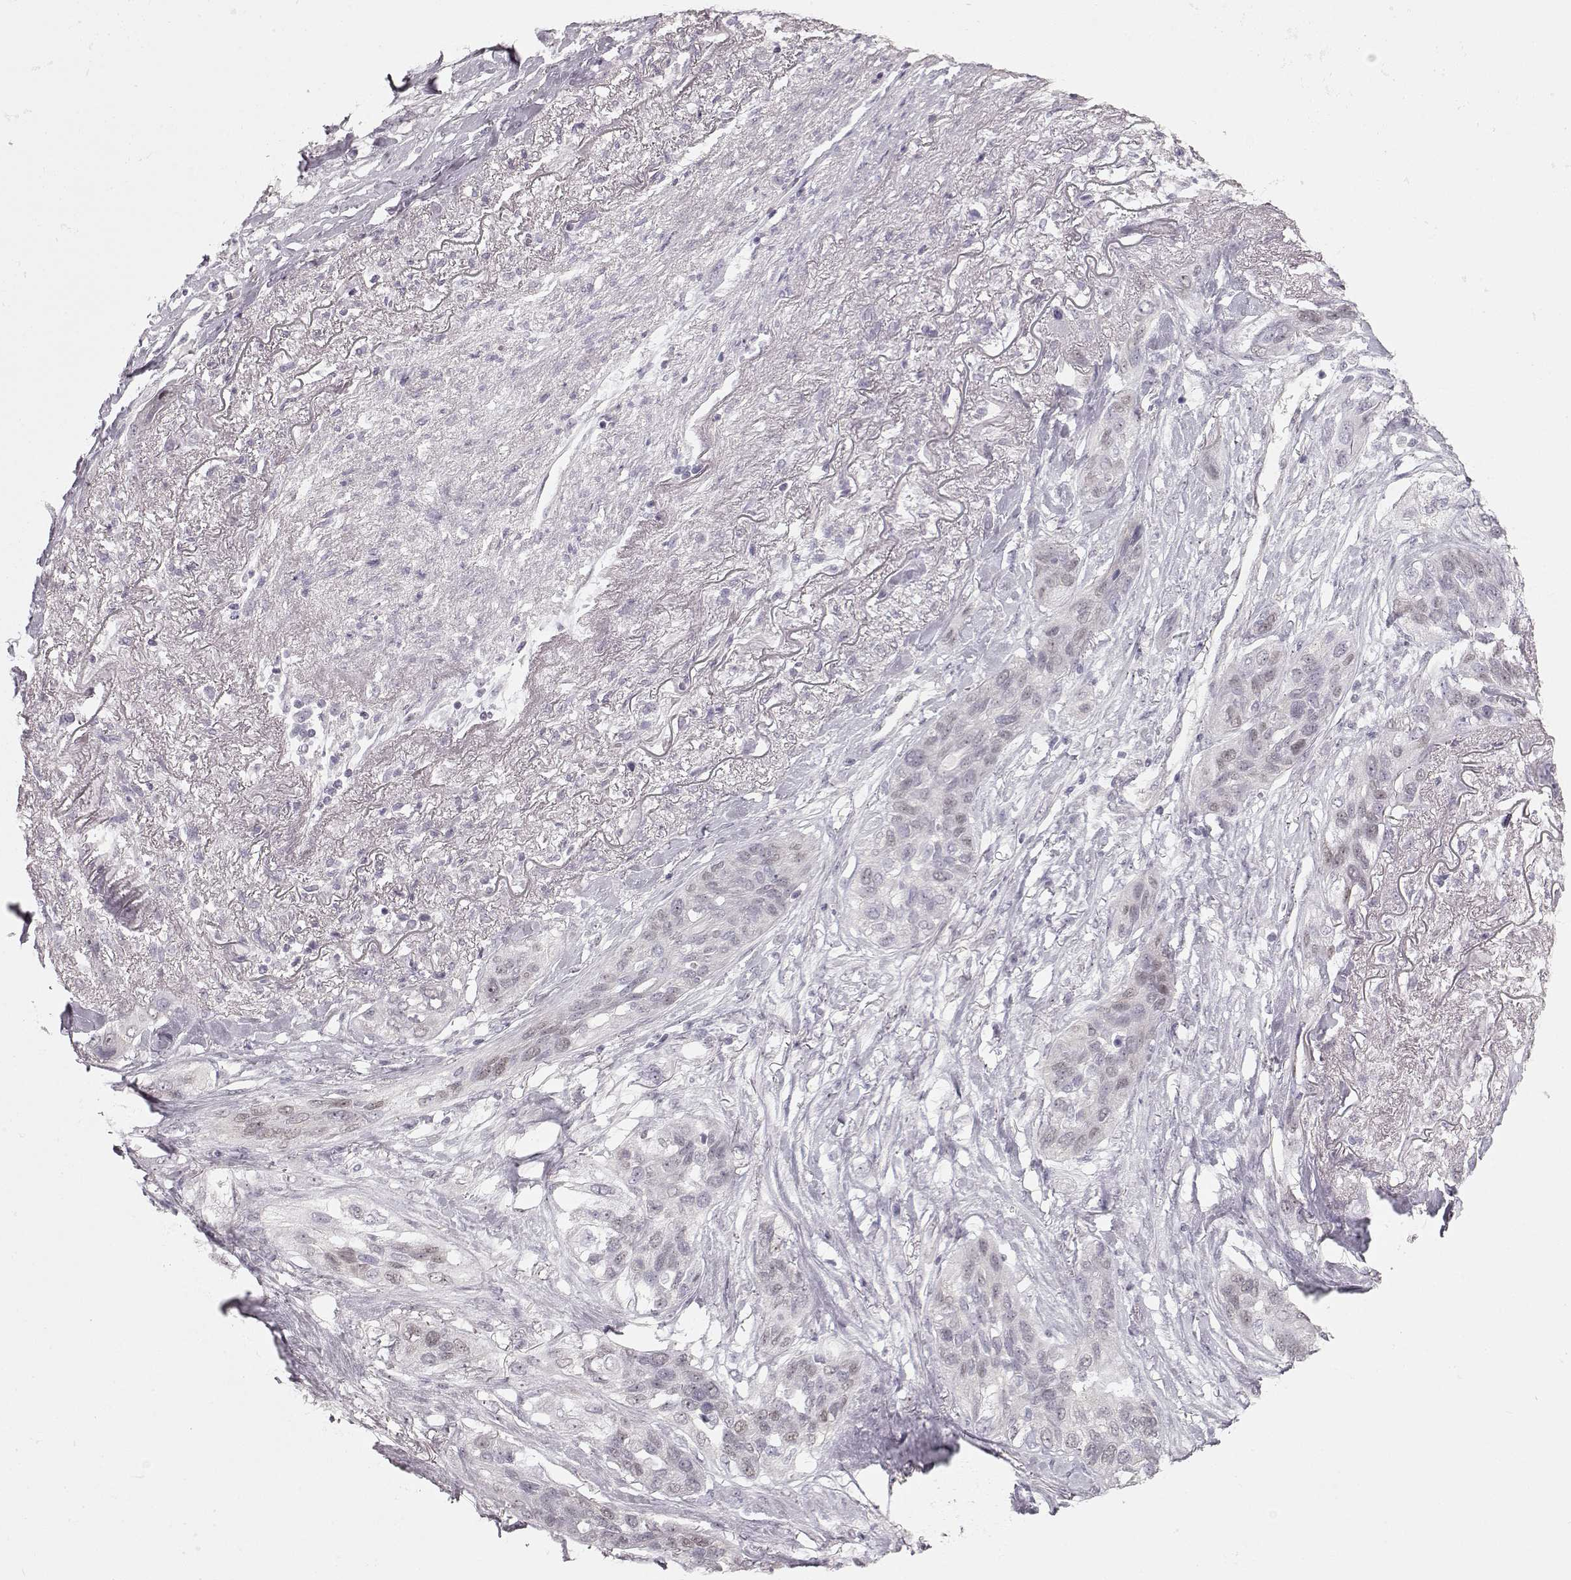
{"staining": {"intensity": "negative", "quantity": "none", "location": "none"}, "tissue": "lung cancer", "cell_type": "Tumor cells", "image_type": "cancer", "snomed": [{"axis": "morphology", "description": "Squamous cell carcinoma, NOS"}, {"axis": "topography", "description": "Lung"}], "caption": "There is no significant positivity in tumor cells of squamous cell carcinoma (lung).", "gene": "FAM205A", "patient": {"sex": "female", "age": 70}}